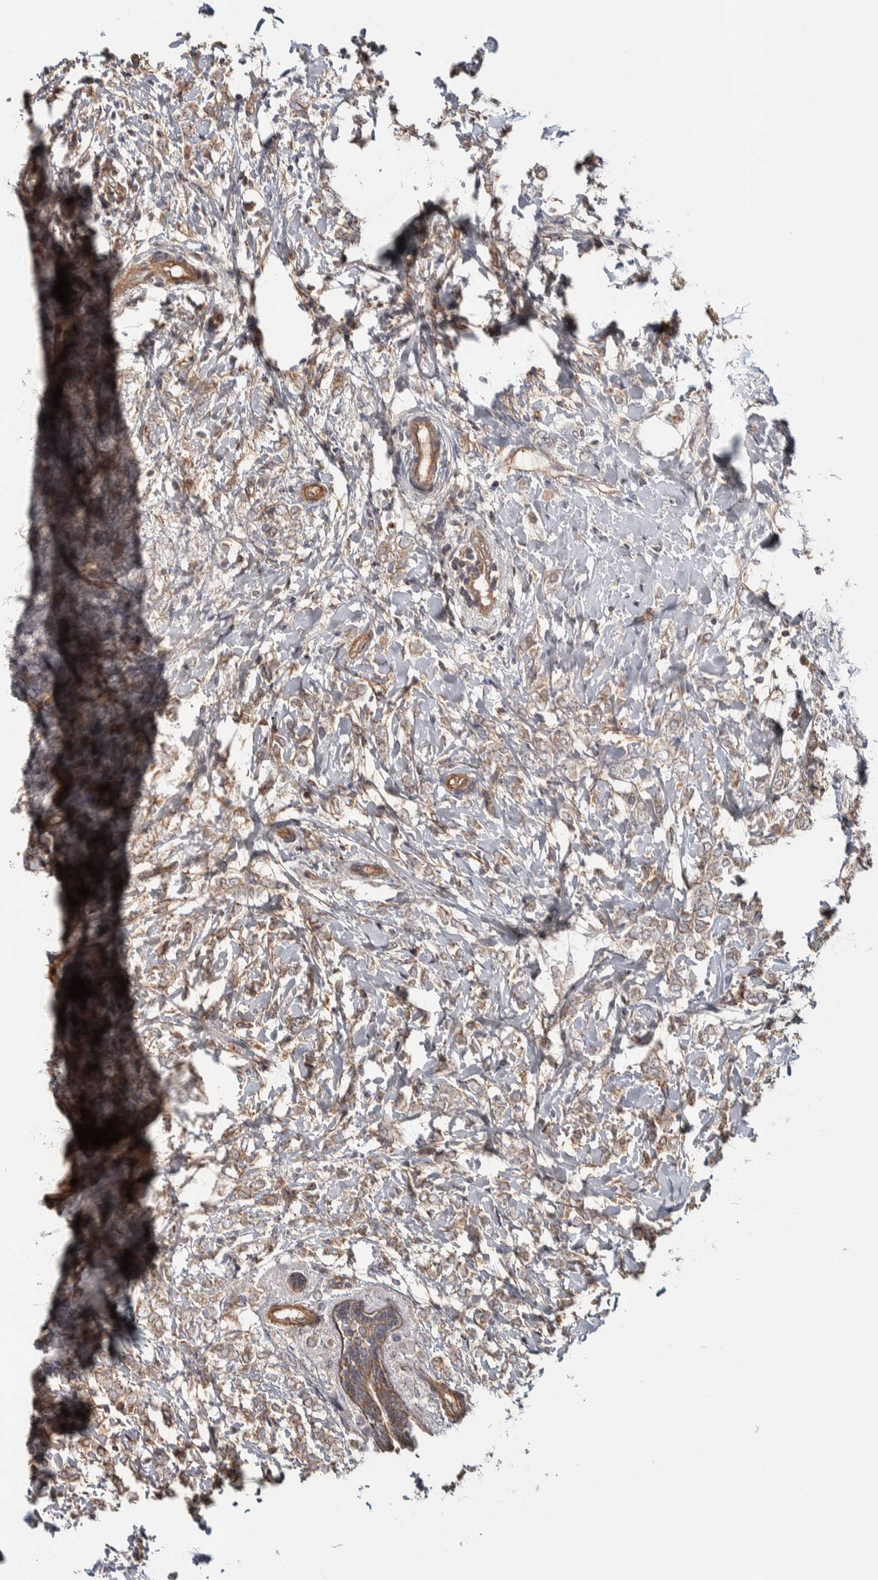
{"staining": {"intensity": "weak", "quantity": ">75%", "location": "cytoplasmic/membranous"}, "tissue": "breast cancer", "cell_type": "Tumor cells", "image_type": "cancer", "snomed": [{"axis": "morphology", "description": "Normal tissue, NOS"}, {"axis": "morphology", "description": "Lobular carcinoma"}, {"axis": "topography", "description": "Breast"}], "caption": "Brown immunohistochemical staining in breast lobular carcinoma demonstrates weak cytoplasmic/membranous expression in approximately >75% of tumor cells.", "gene": "CHMP4C", "patient": {"sex": "female", "age": 47}}